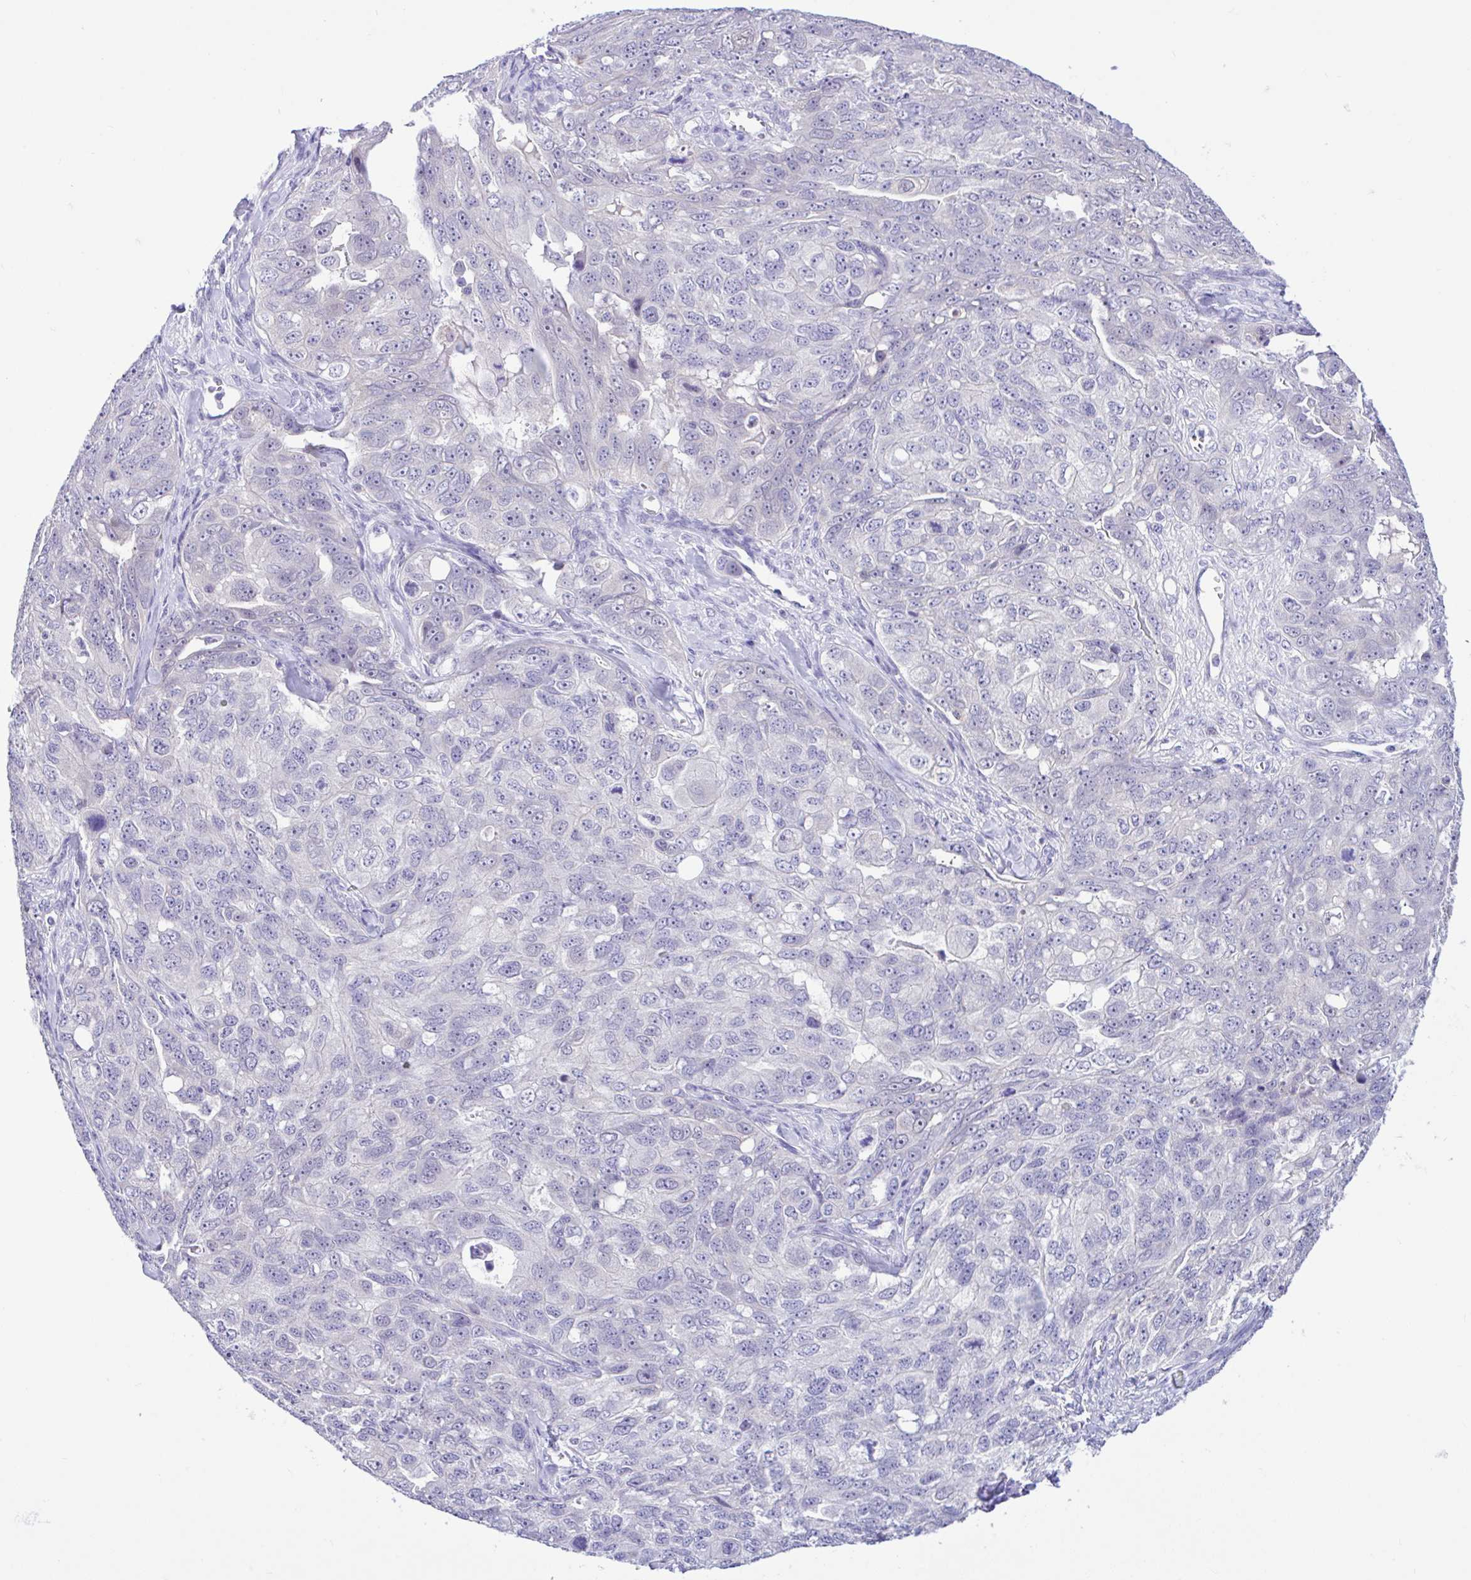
{"staining": {"intensity": "negative", "quantity": "none", "location": "none"}, "tissue": "ovarian cancer", "cell_type": "Tumor cells", "image_type": "cancer", "snomed": [{"axis": "morphology", "description": "Carcinoma, endometroid"}, {"axis": "topography", "description": "Ovary"}], "caption": "This is an IHC micrograph of human ovarian cancer (endometroid carcinoma). There is no expression in tumor cells.", "gene": "ANO4", "patient": {"sex": "female", "age": 70}}